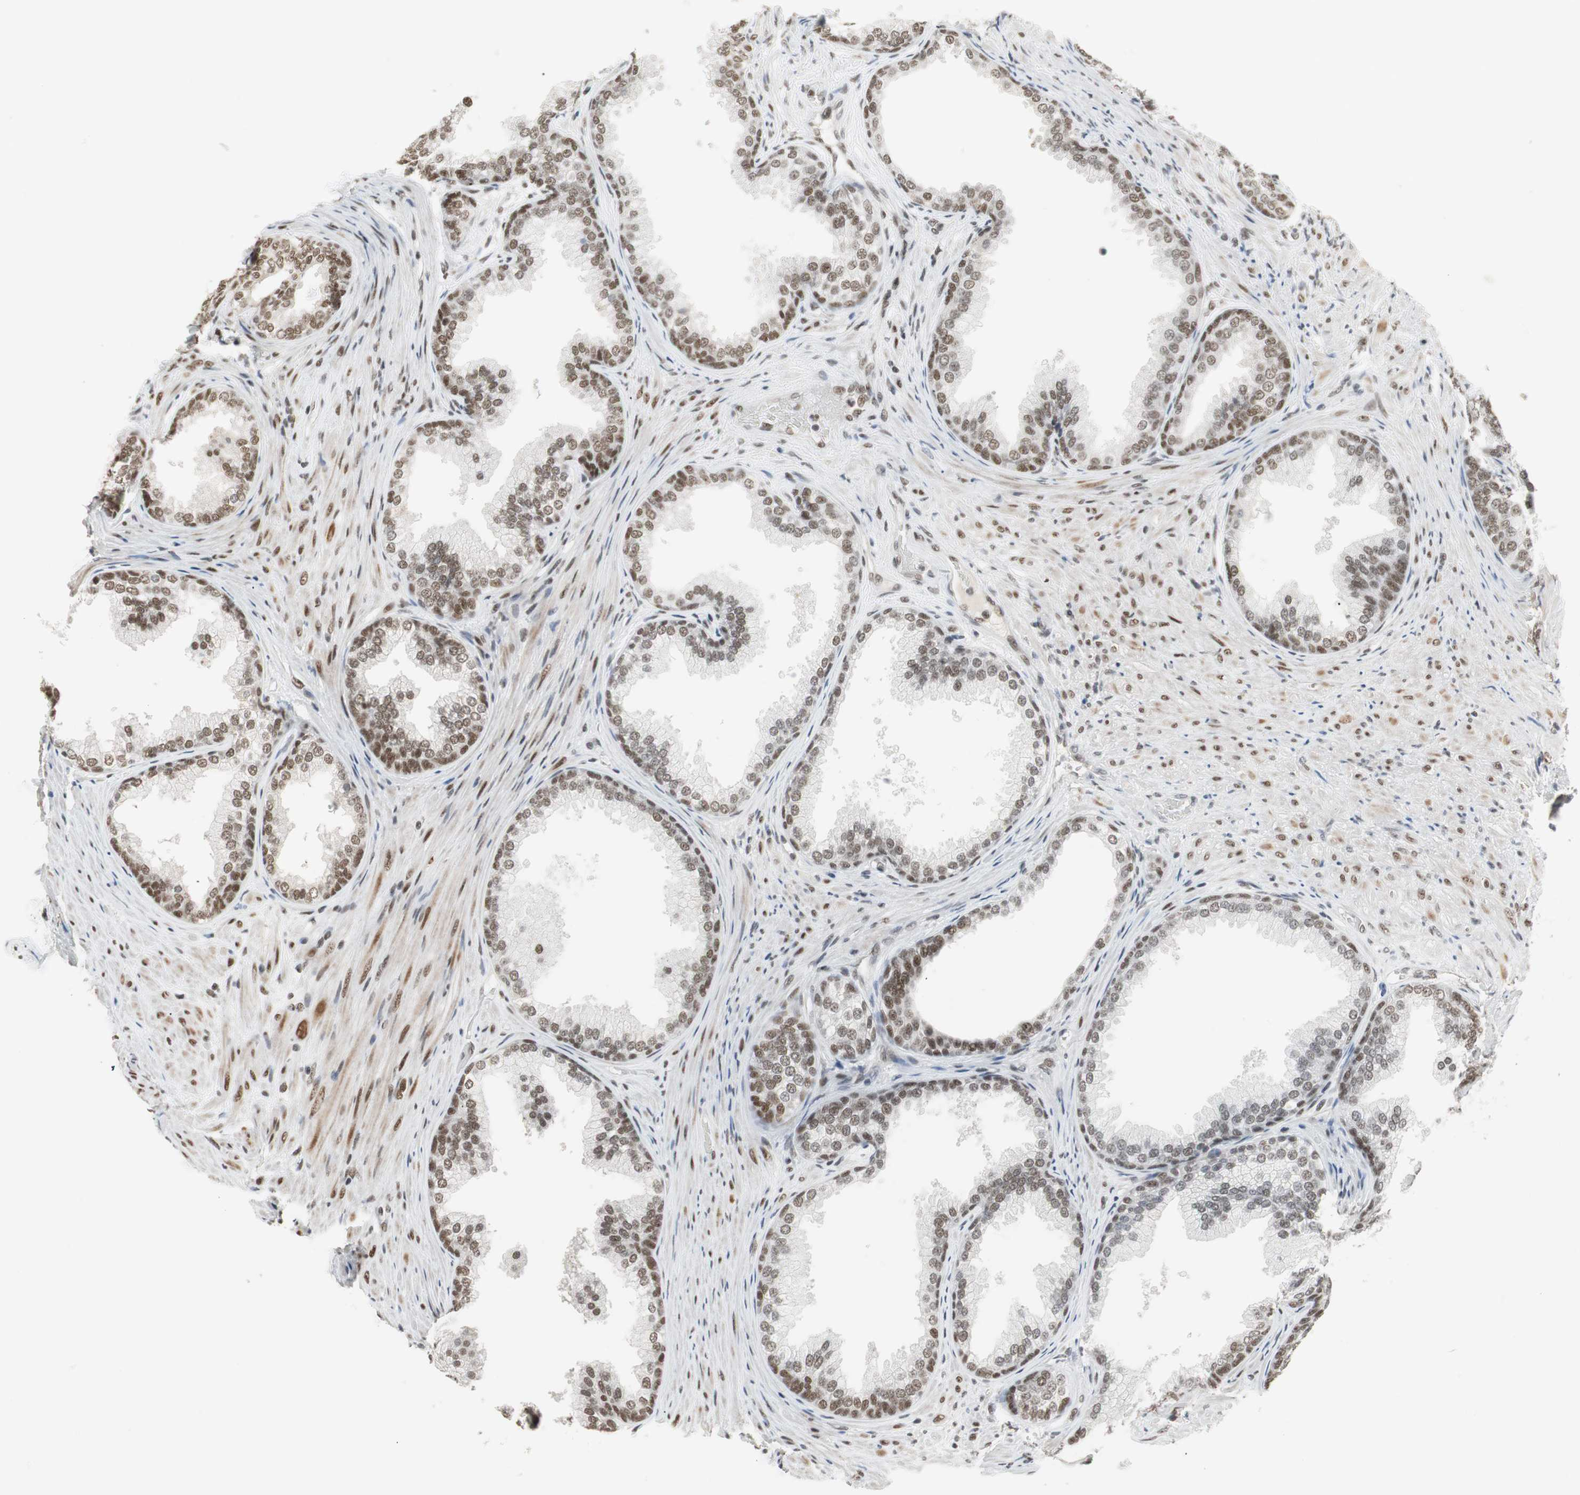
{"staining": {"intensity": "moderate", "quantity": ">75%", "location": "nuclear"}, "tissue": "prostate", "cell_type": "Glandular cells", "image_type": "normal", "snomed": [{"axis": "morphology", "description": "Normal tissue, NOS"}, {"axis": "topography", "description": "Prostate"}], "caption": "This photomicrograph displays immunohistochemistry (IHC) staining of normal prostate, with medium moderate nuclear positivity in approximately >75% of glandular cells.", "gene": "RTF1", "patient": {"sex": "male", "age": 76}}